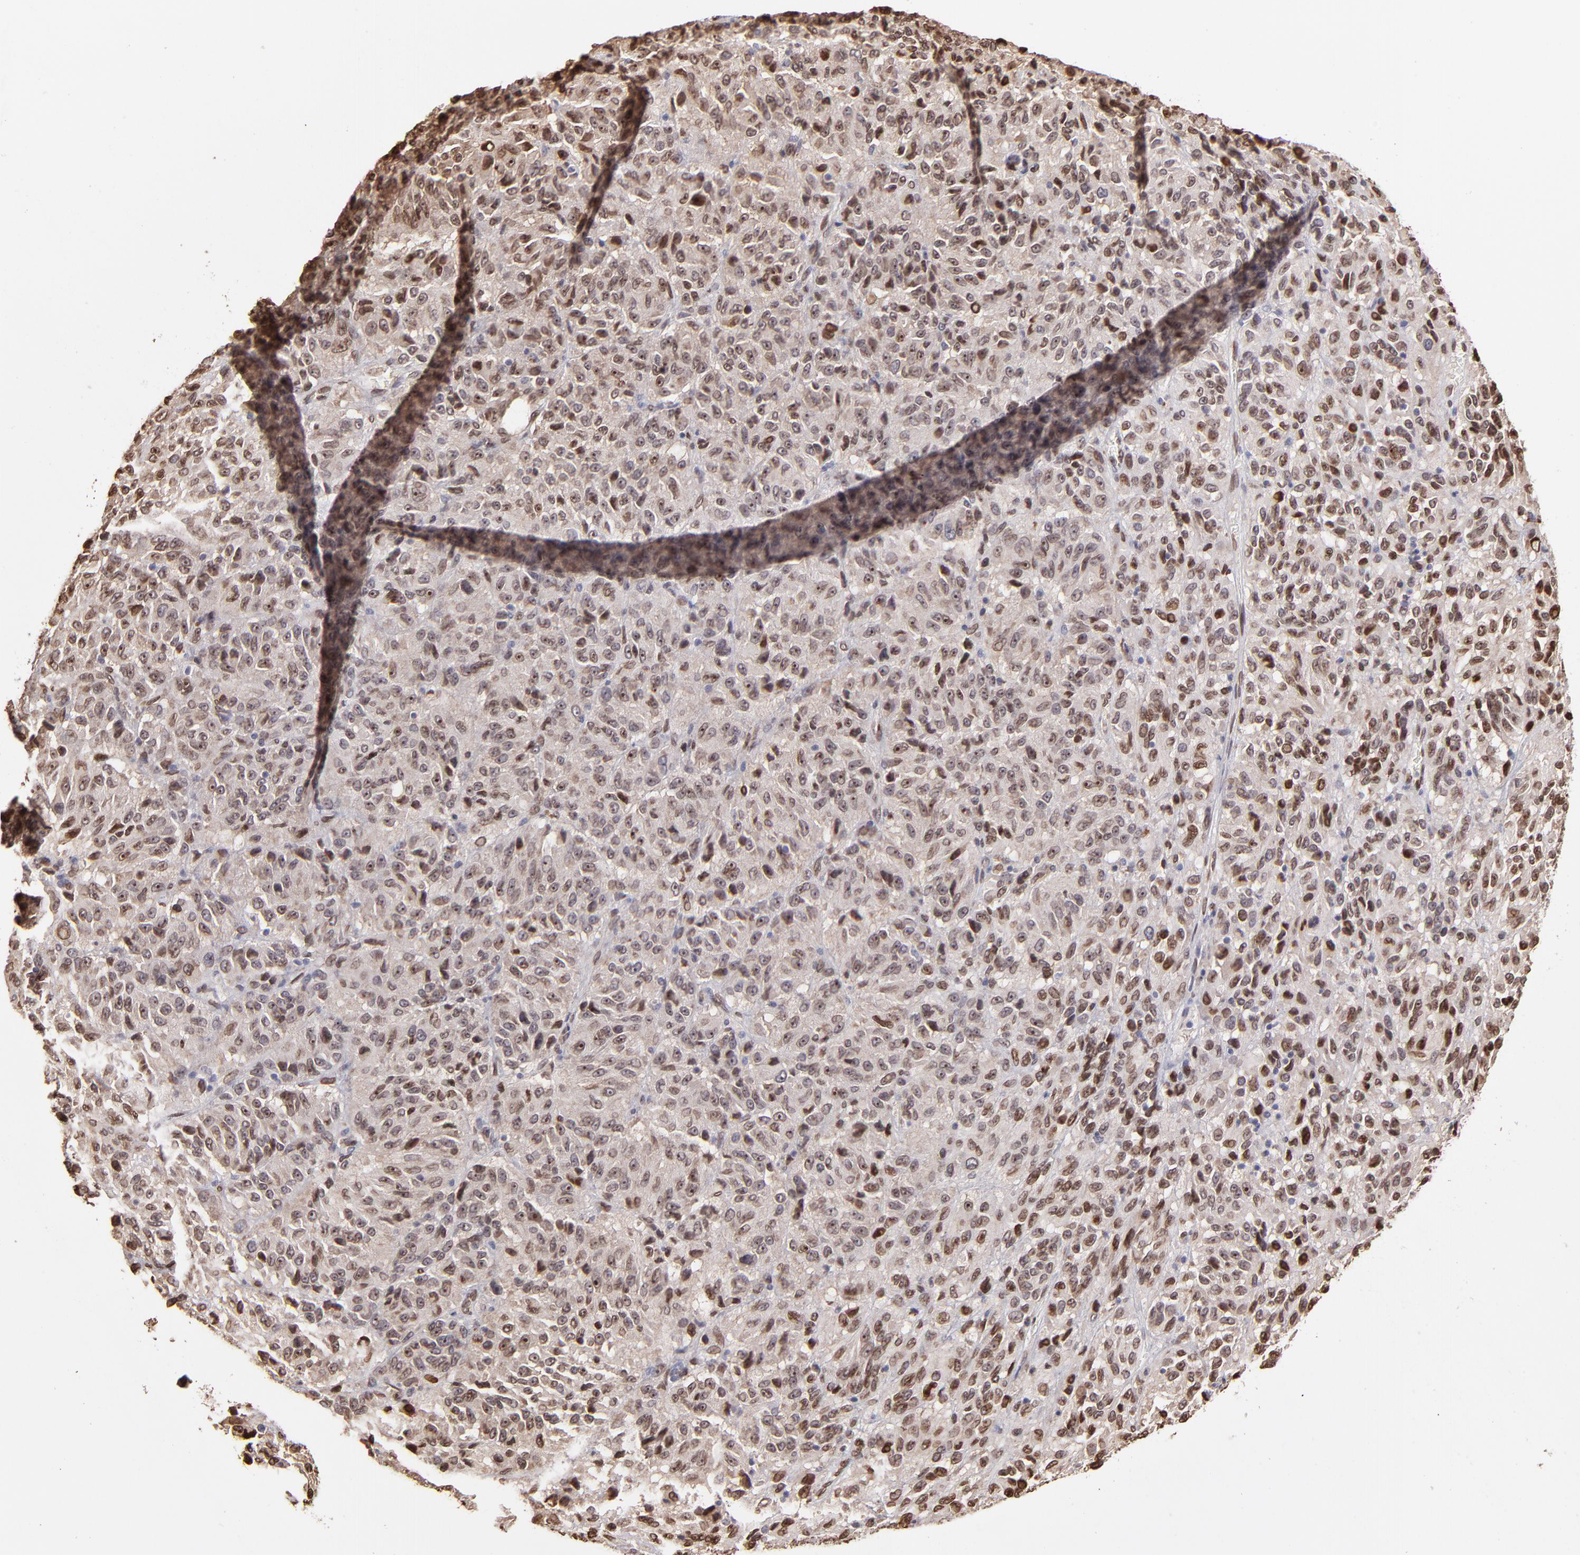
{"staining": {"intensity": "moderate", "quantity": ">75%", "location": "cytoplasmic/membranous,nuclear"}, "tissue": "melanoma", "cell_type": "Tumor cells", "image_type": "cancer", "snomed": [{"axis": "morphology", "description": "Malignant melanoma, Metastatic site"}, {"axis": "topography", "description": "Lung"}], "caption": "Protein expression analysis of human melanoma reveals moderate cytoplasmic/membranous and nuclear staining in approximately >75% of tumor cells.", "gene": "PUM3", "patient": {"sex": "male", "age": 64}}